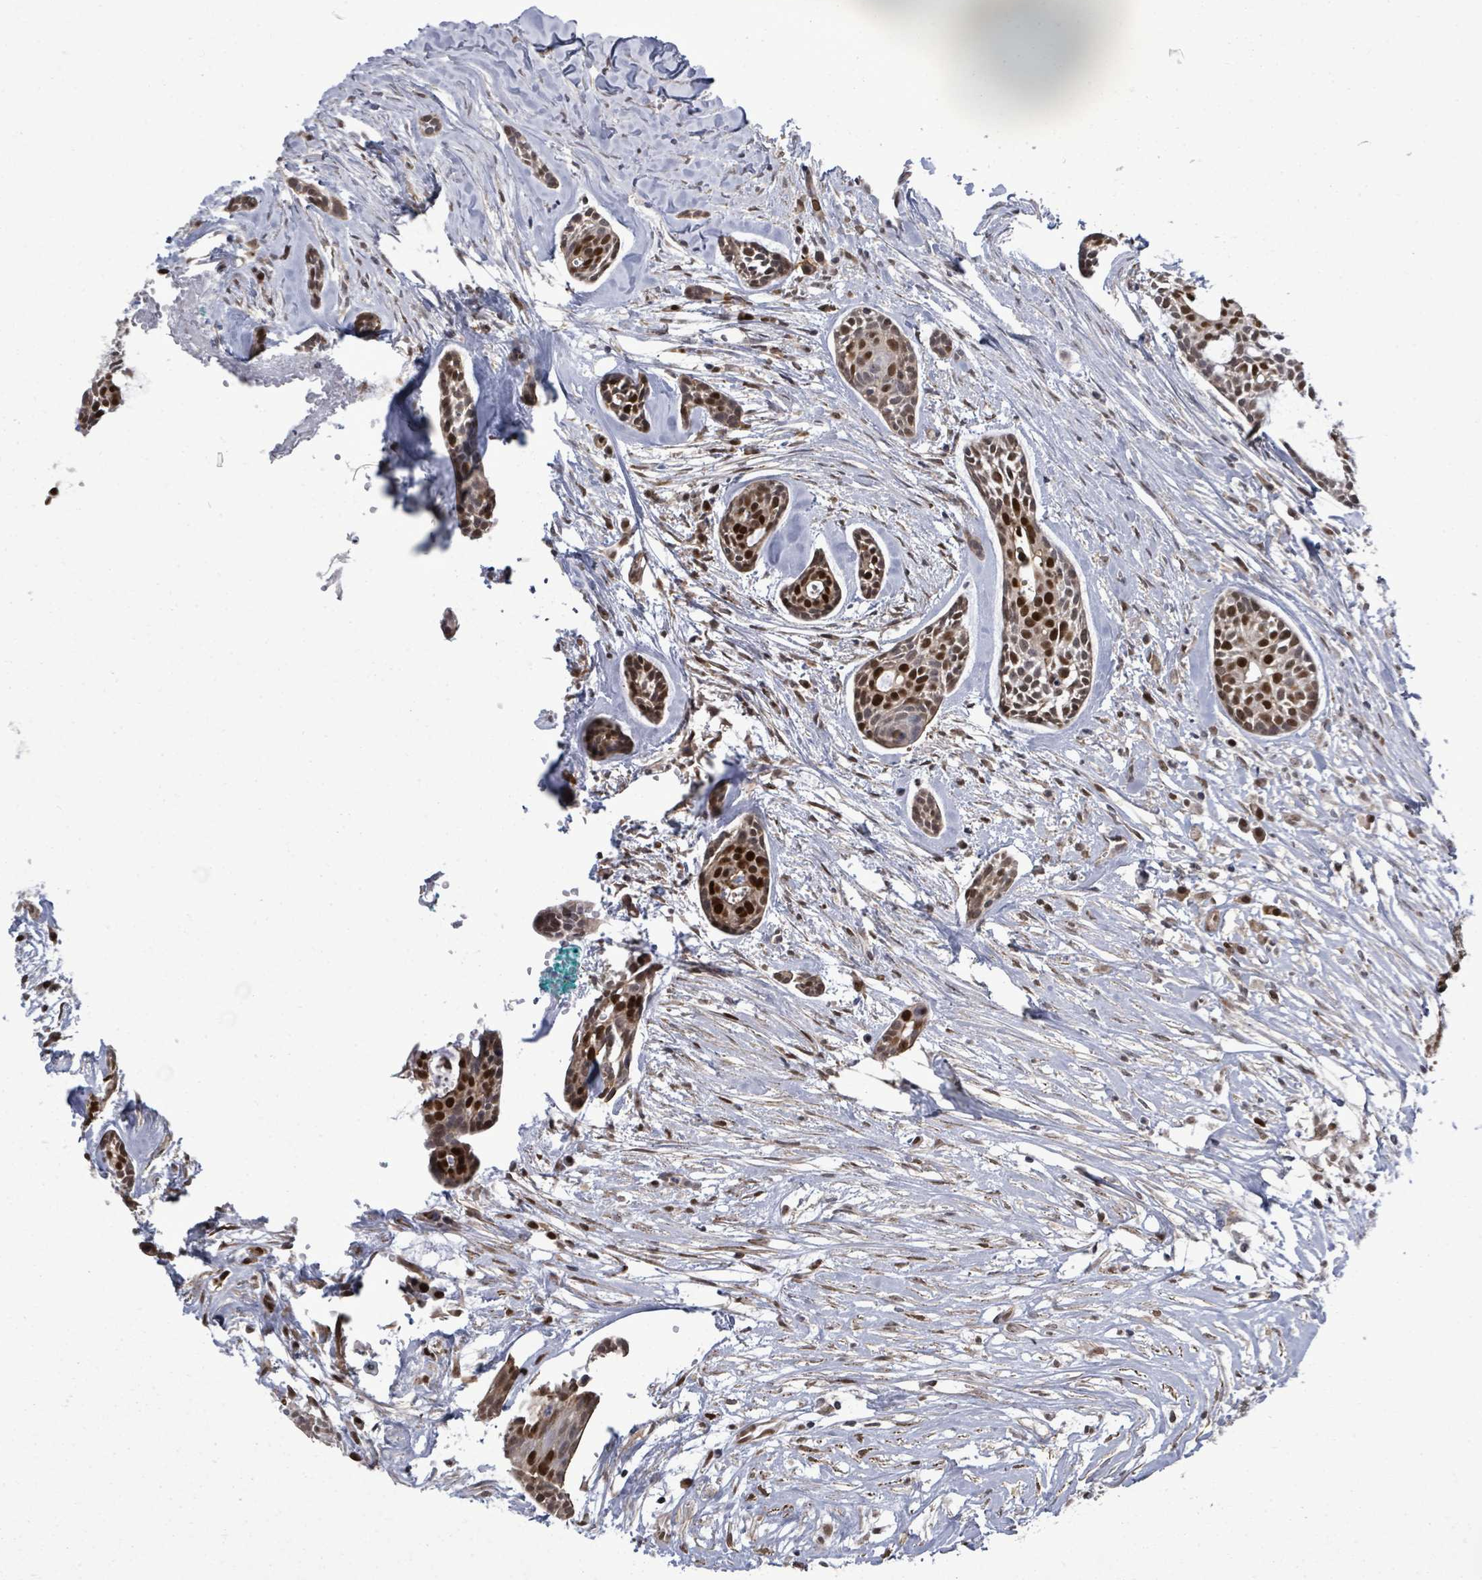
{"staining": {"intensity": "strong", "quantity": ">75%", "location": "nuclear"}, "tissue": "head and neck cancer", "cell_type": "Tumor cells", "image_type": "cancer", "snomed": [{"axis": "morphology", "description": "Adenocarcinoma, NOS"}, {"axis": "topography", "description": "Subcutis"}, {"axis": "topography", "description": "Head-Neck"}], "caption": "A brown stain shows strong nuclear staining of a protein in head and neck adenocarcinoma tumor cells.", "gene": "PAPSS1", "patient": {"sex": "female", "age": 73}}